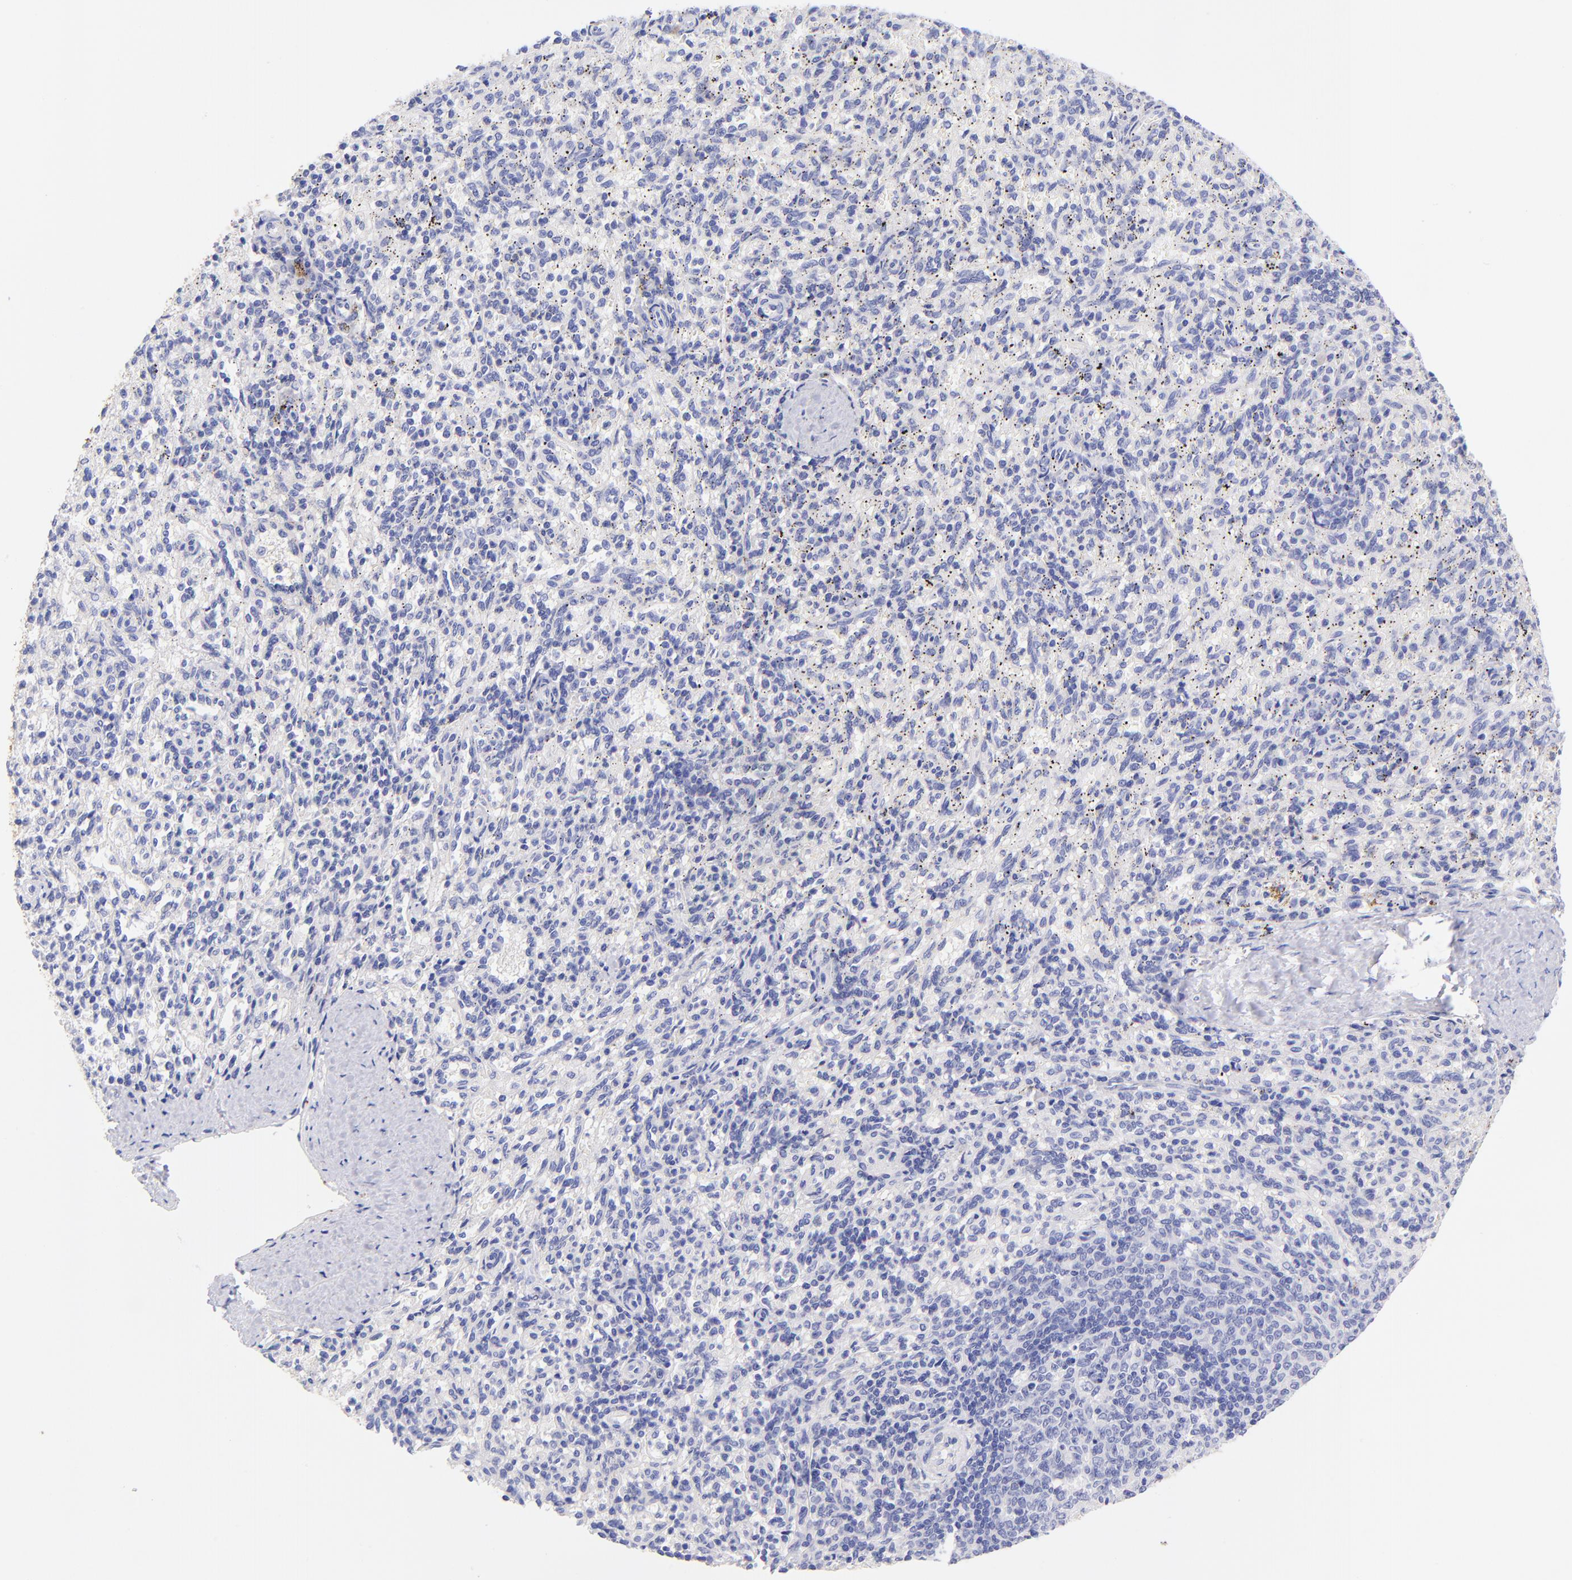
{"staining": {"intensity": "negative", "quantity": "none", "location": "none"}, "tissue": "spleen", "cell_type": "Cells in red pulp", "image_type": "normal", "snomed": [{"axis": "morphology", "description": "Normal tissue, NOS"}, {"axis": "topography", "description": "Spleen"}], "caption": "IHC image of unremarkable human spleen stained for a protein (brown), which demonstrates no expression in cells in red pulp.", "gene": "RAB3B", "patient": {"sex": "female", "age": 10}}